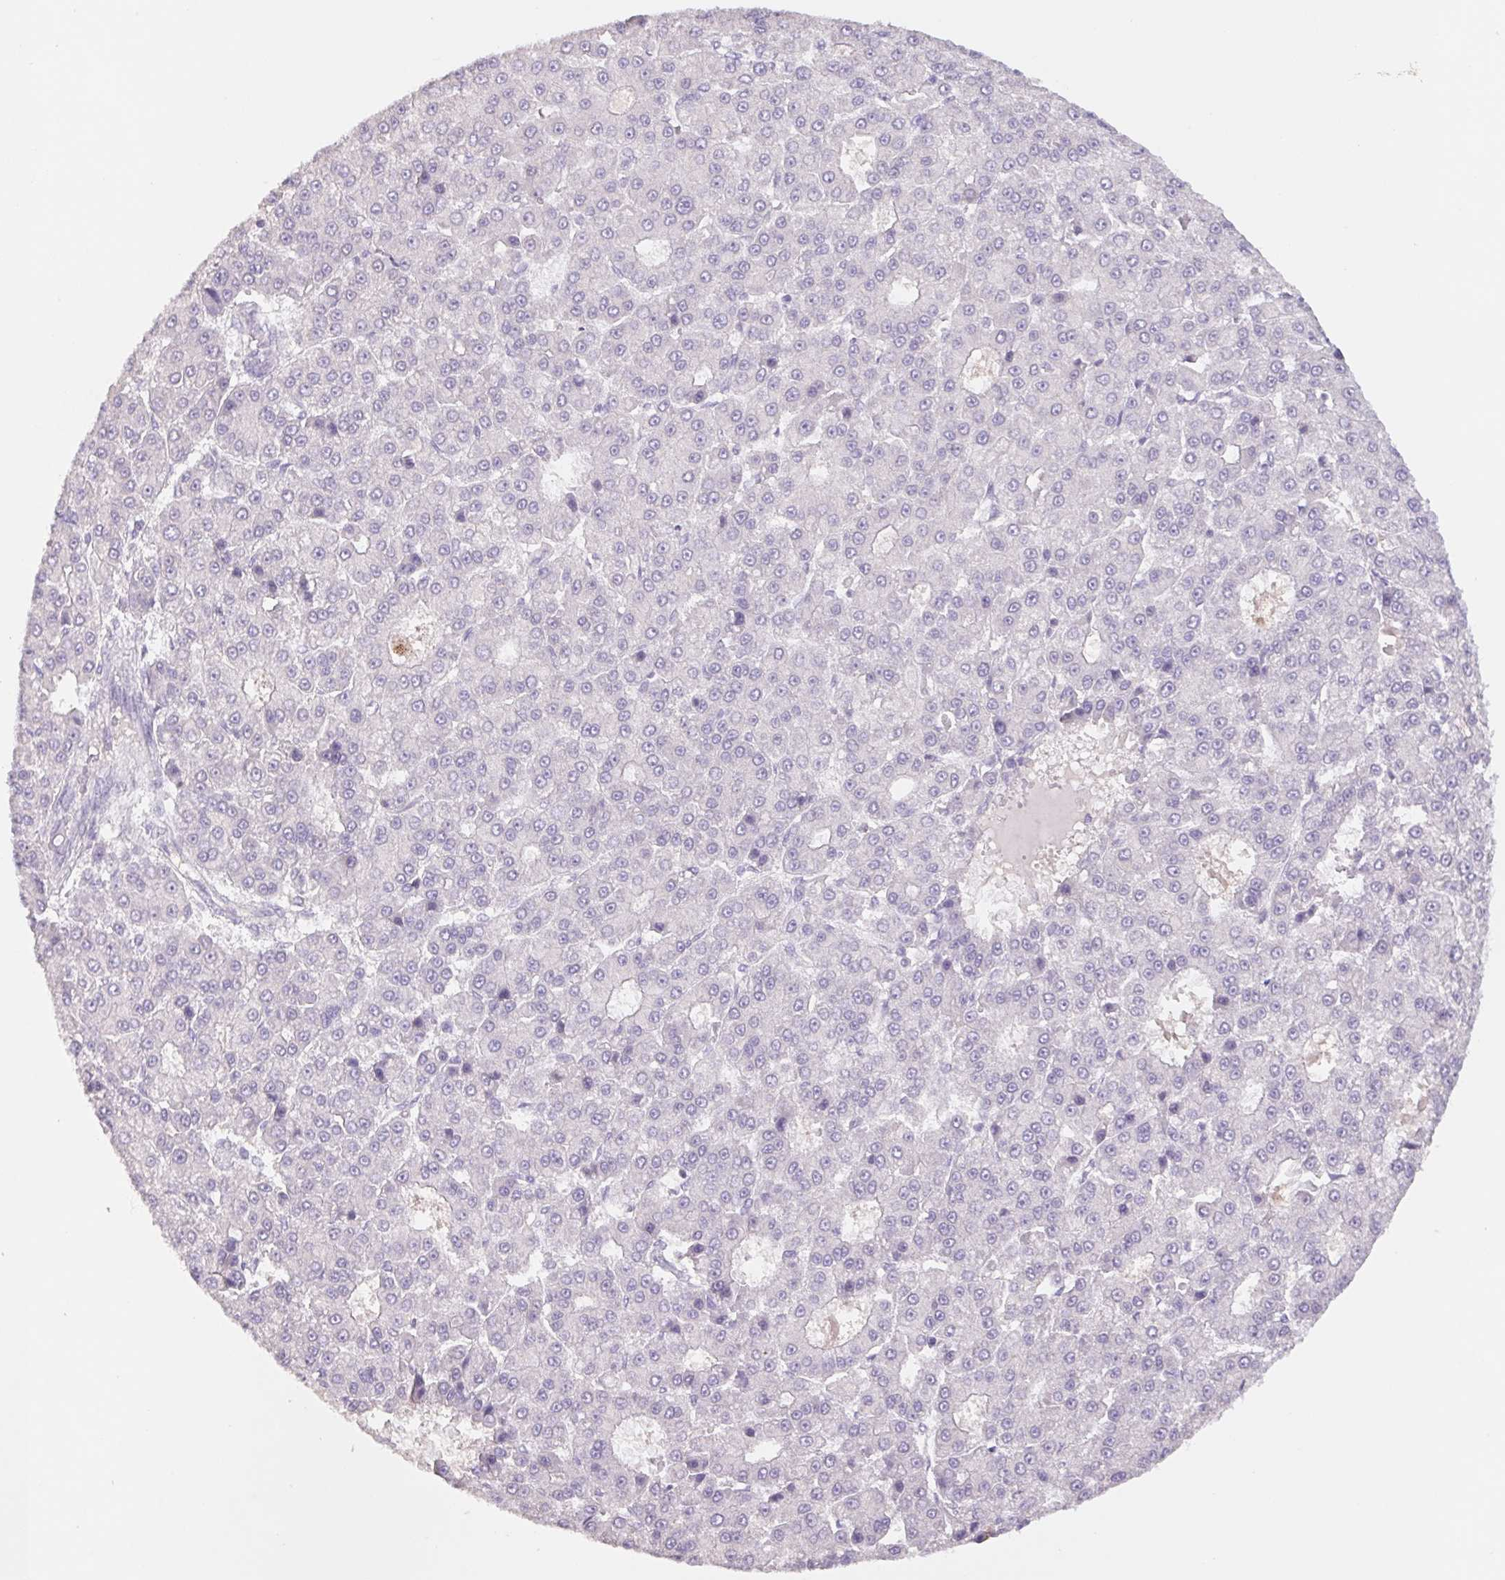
{"staining": {"intensity": "negative", "quantity": "none", "location": "none"}, "tissue": "liver cancer", "cell_type": "Tumor cells", "image_type": "cancer", "snomed": [{"axis": "morphology", "description": "Carcinoma, Hepatocellular, NOS"}, {"axis": "topography", "description": "Liver"}], "caption": "High power microscopy image of an immunohistochemistry photomicrograph of liver hepatocellular carcinoma, revealing no significant staining in tumor cells.", "gene": "PNMA8B", "patient": {"sex": "male", "age": 70}}